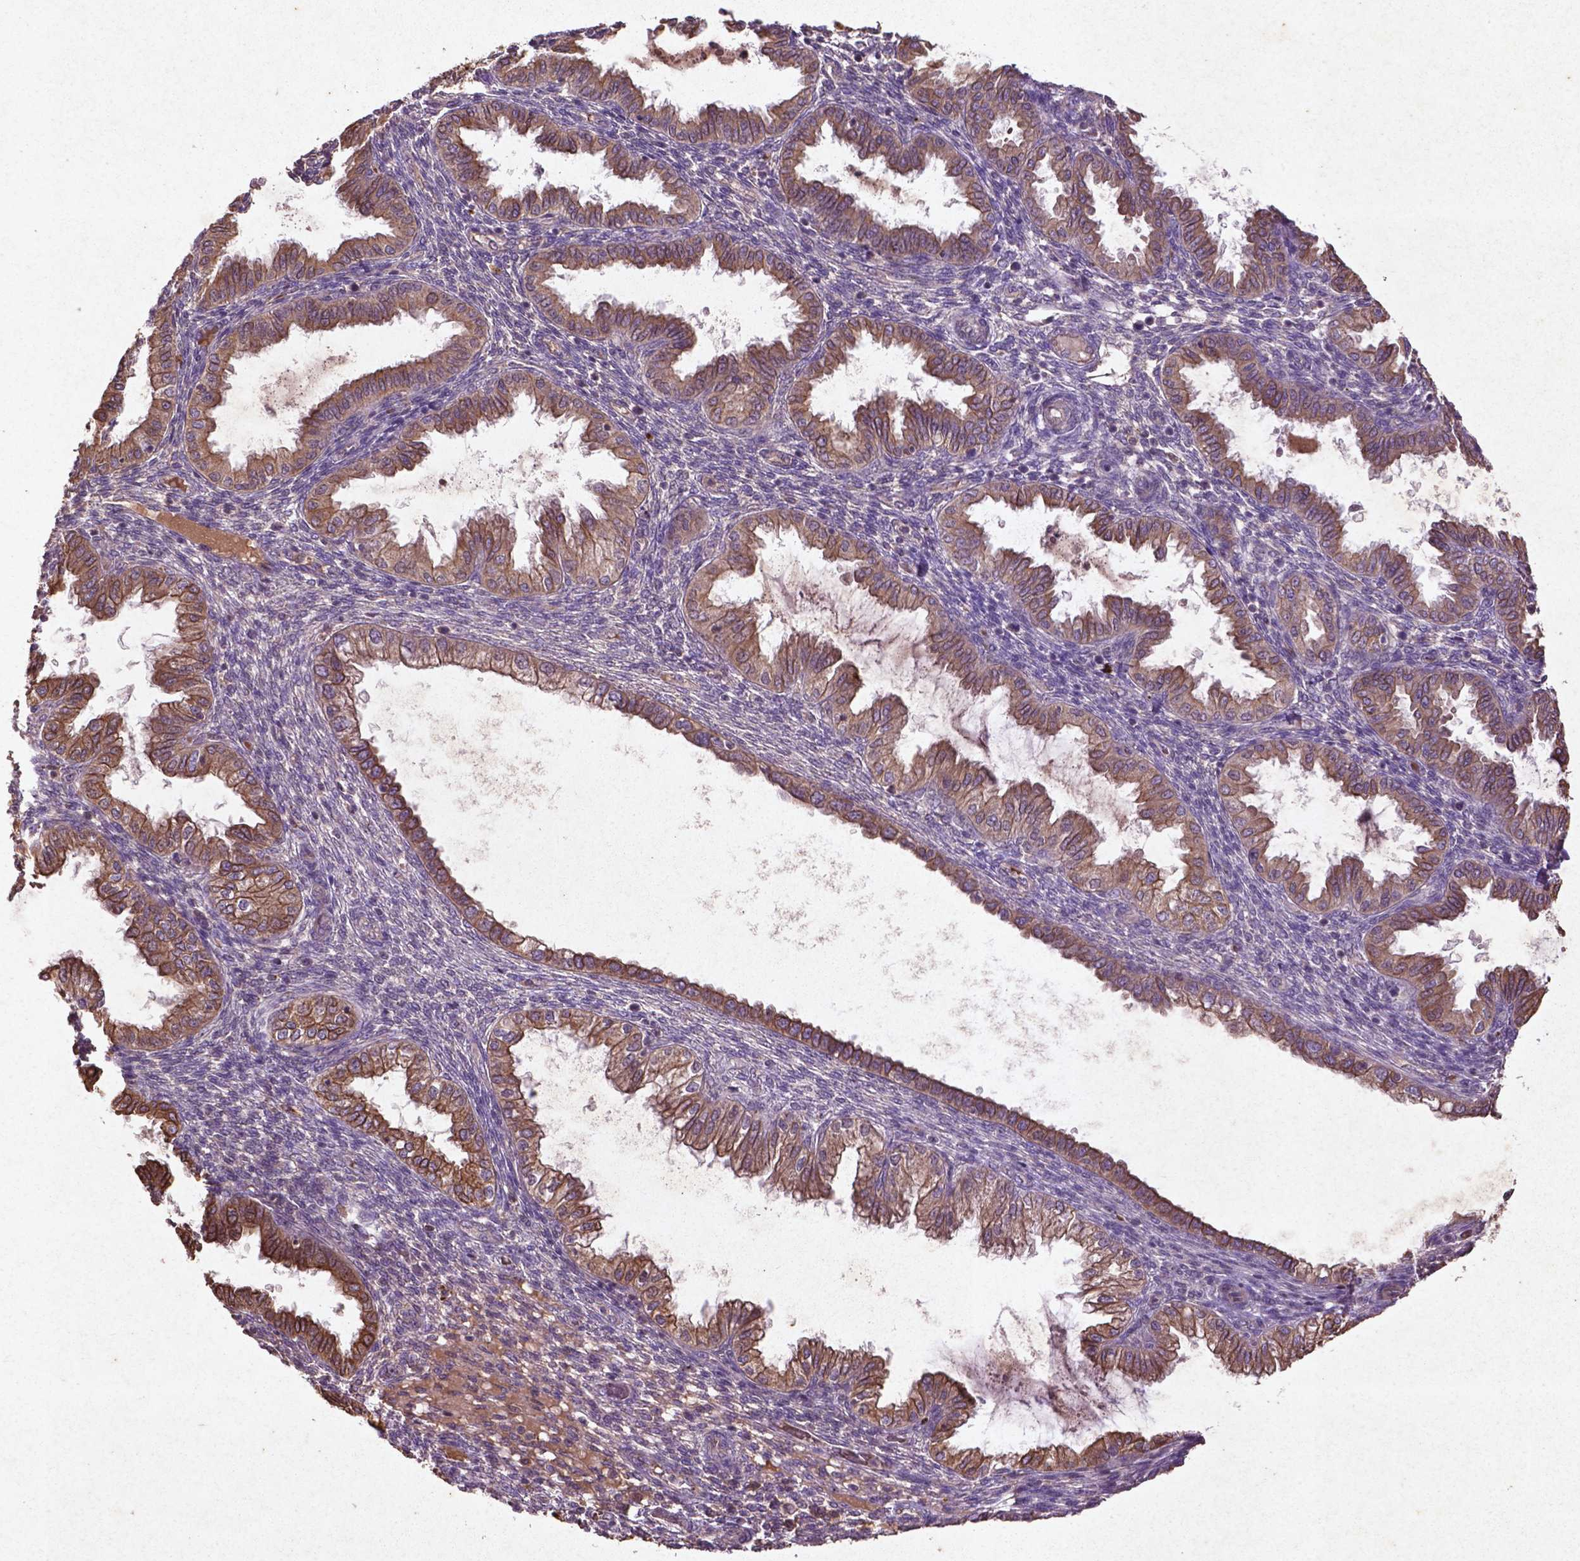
{"staining": {"intensity": "negative", "quantity": "none", "location": "none"}, "tissue": "endometrium", "cell_type": "Cells in endometrial stroma", "image_type": "normal", "snomed": [{"axis": "morphology", "description": "Normal tissue, NOS"}, {"axis": "topography", "description": "Endometrium"}], "caption": "Human endometrium stained for a protein using IHC shows no positivity in cells in endometrial stroma.", "gene": "COQ2", "patient": {"sex": "female", "age": 33}}